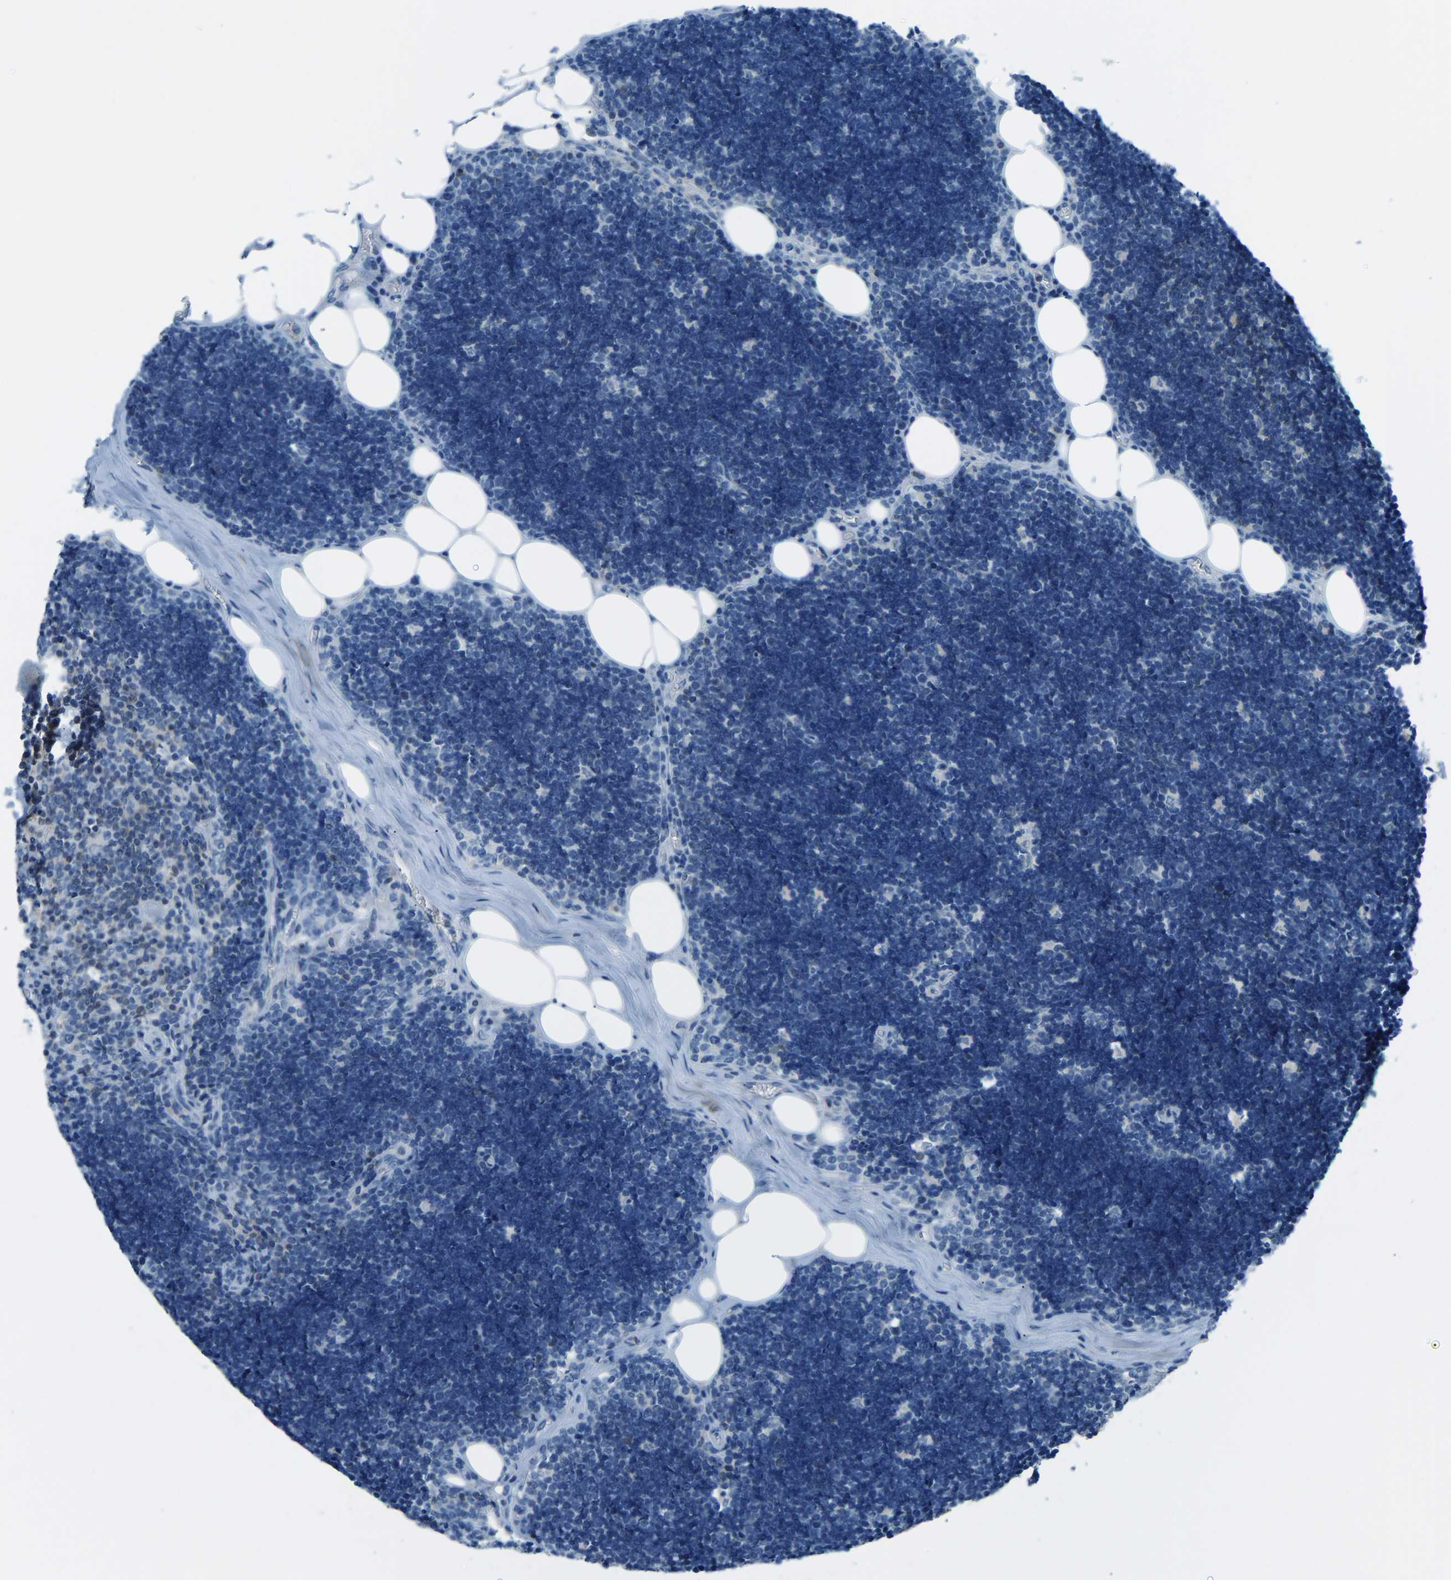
{"staining": {"intensity": "weak", "quantity": "<25%", "location": "cytoplasmic/membranous"}, "tissue": "lymph node", "cell_type": "Germinal center cells", "image_type": "normal", "snomed": [{"axis": "morphology", "description": "Normal tissue, NOS"}, {"axis": "topography", "description": "Lymph node"}], "caption": "Photomicrograph shows no protein staining in germinal center cells of normal lymph node.", "gene": "XIRP1", "patient": {"sex": "male", "age": 33}}